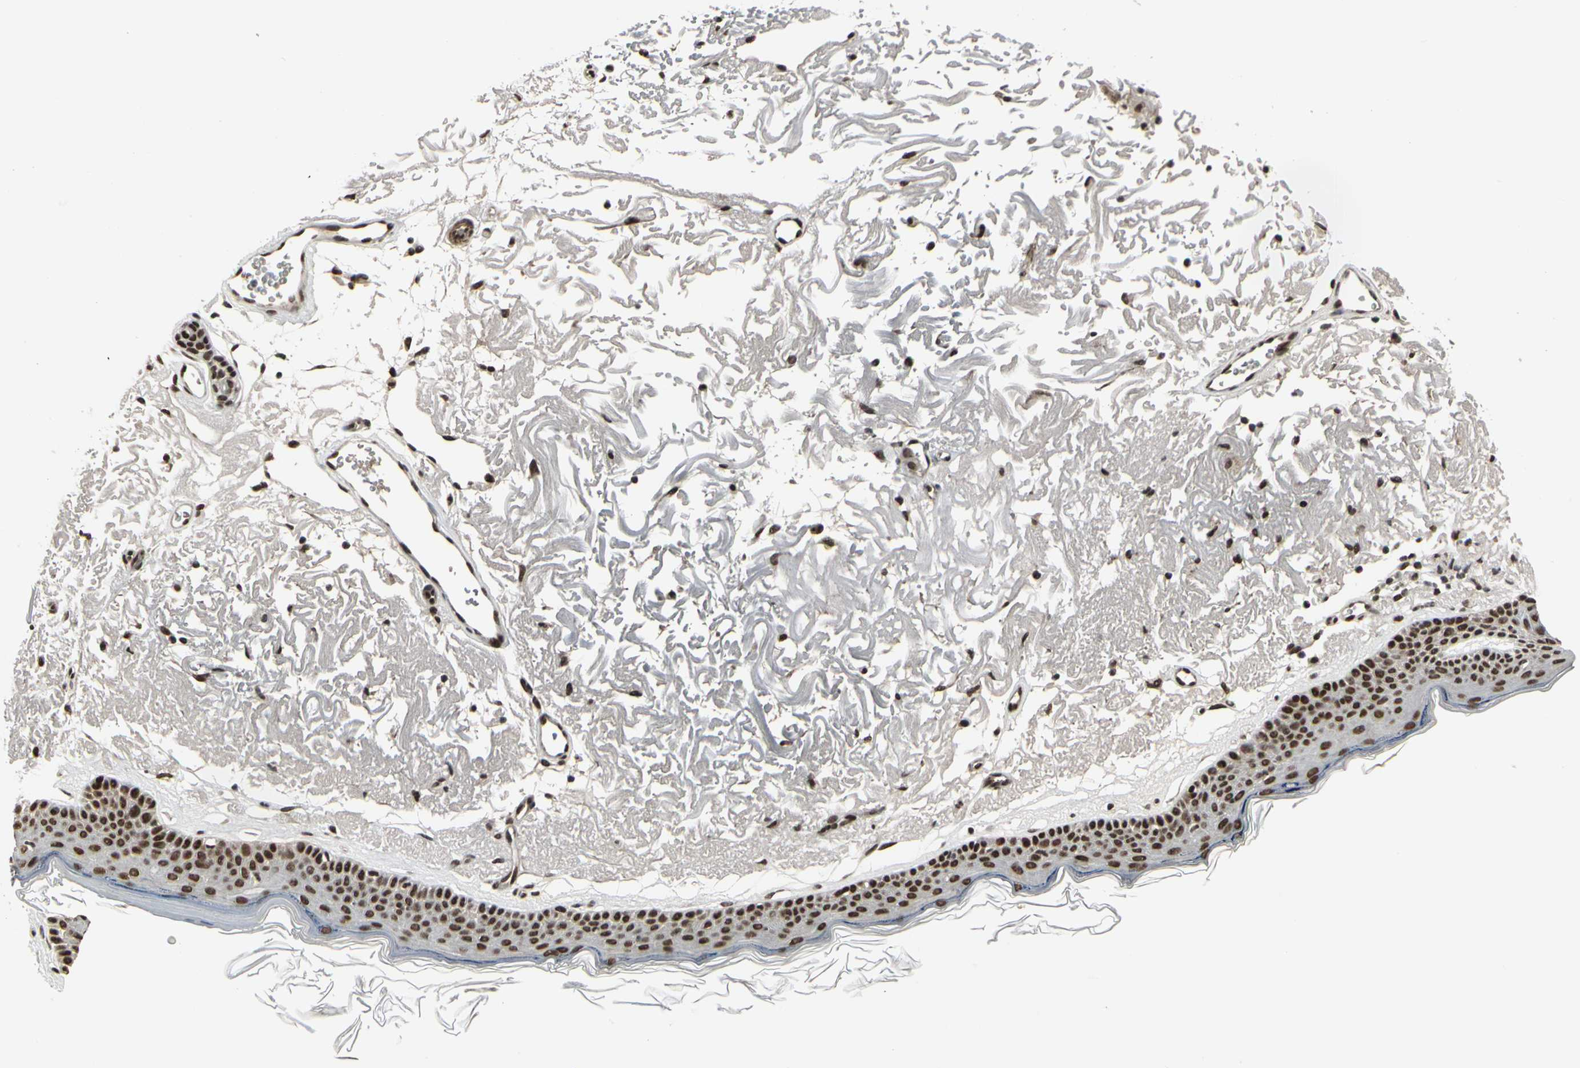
{"staining": {"intensity": "strong", "quantity": ">75%", "location": "nuclear"}, "tissue": "skin", "cell_type": "Fibroblasts", "image_type": "normal", "snomed": [{"axis": "morphology", "description": "Normal tissue, NOS"}, {"axis": "topography", "description": "Skin"}], "caption": "Benign skin demonstrates strong nuclear expression in approximately >75% of fibroblasts The protein of interest is stained brown, and the nuclei are stained in blue (DAB (3,3'-diaminobenzidine) IHC with brightfield microscopy, high magnification)..", "gene": "HMG20A", "patient": {"sex": "female", "age": 90}}